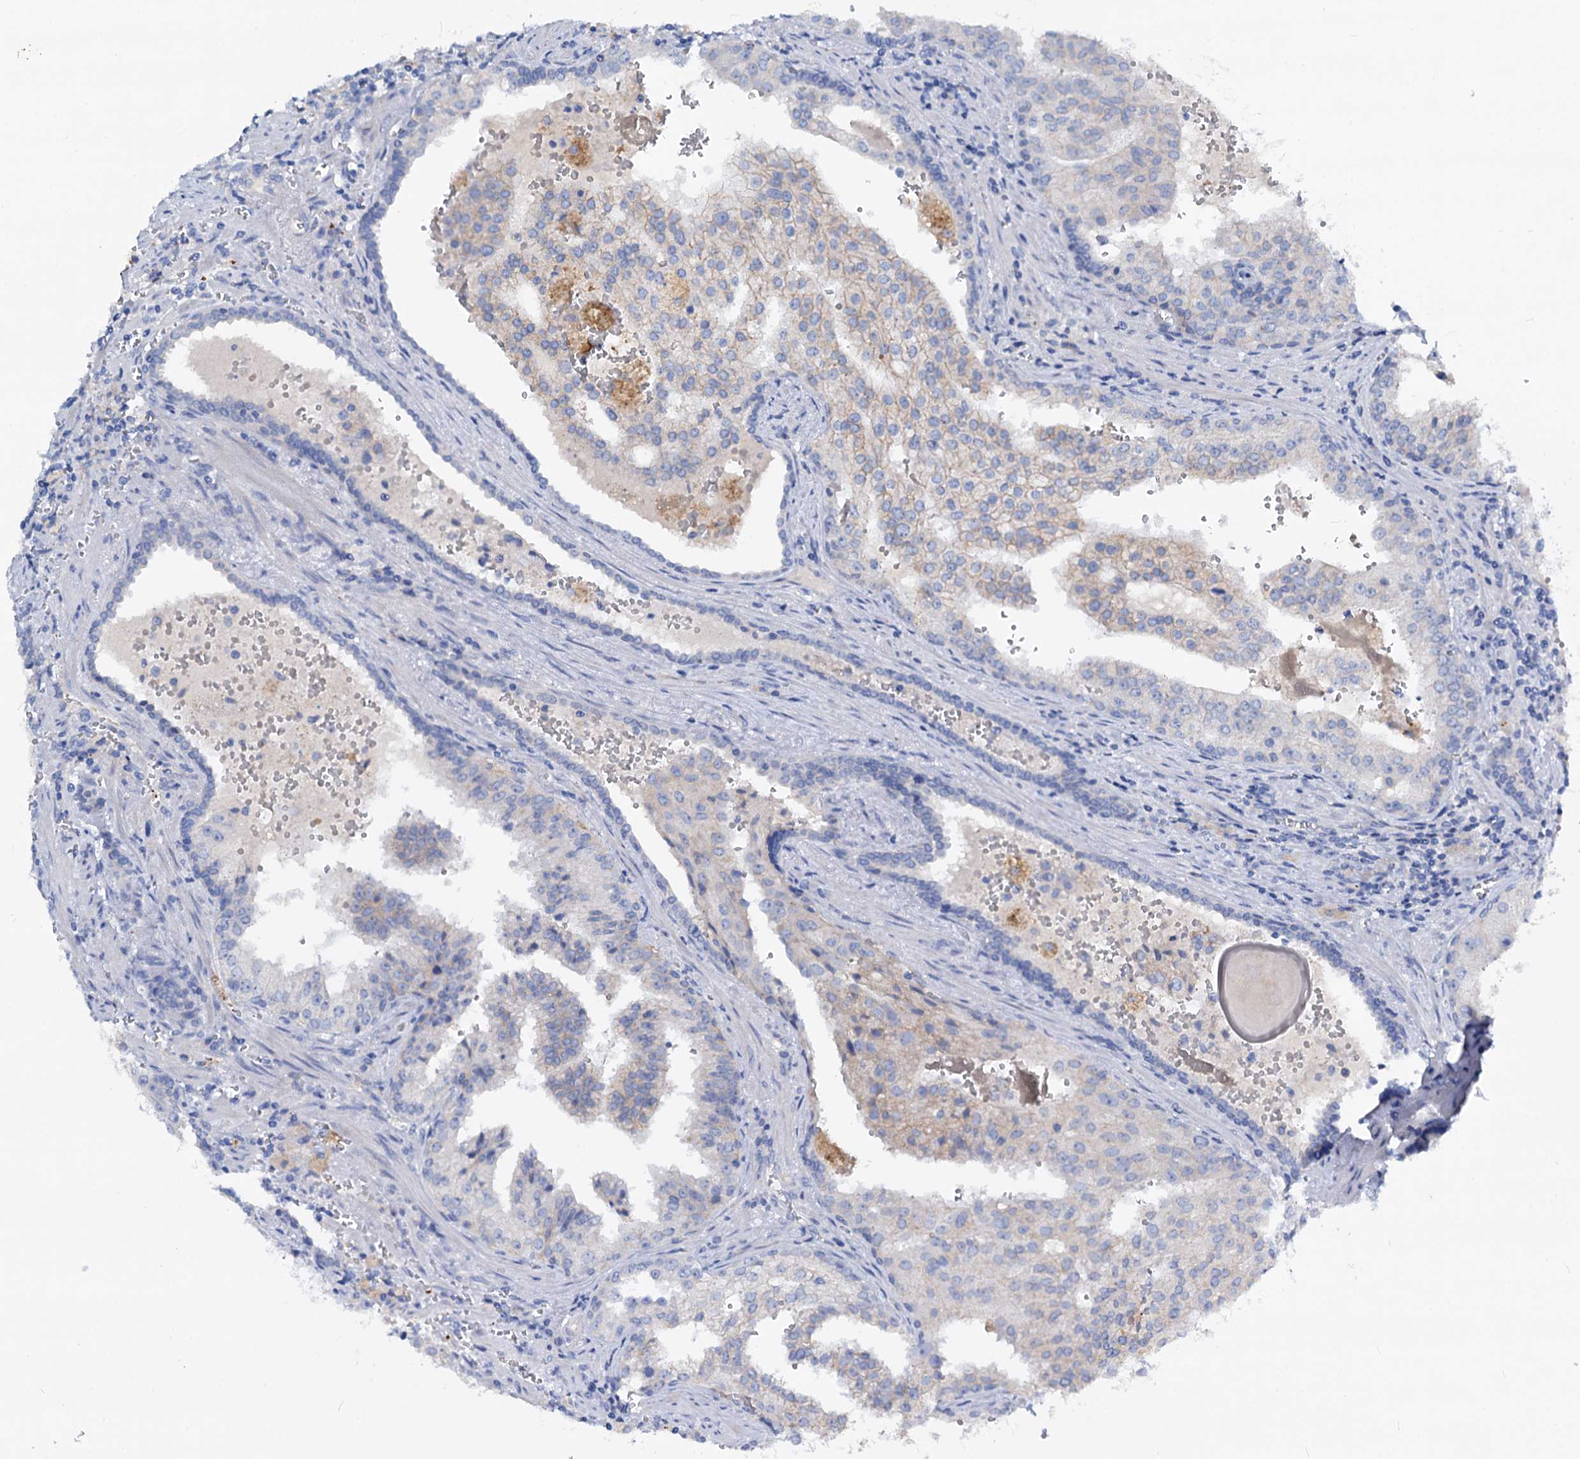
{"staining": {"intensity": "negative", "quantity": "none", "location": "none"}, "tissue": "prostate cancer", "cell_type": "Tumor cells", "image_type": "cancer", "snomed": [{"axis": "morphology", "description": "Adenocarcinoma, High grade"}, {"axis": "topography", "description": "Prostate"}], "caption": "DAB immunohistochemical staining of prostate cancer (high-grade adenocarcinoma) exhibits no significant staining in tumor cells.", "gene": "DYDC2", "patient": {"sex": "male", "age": 68}}